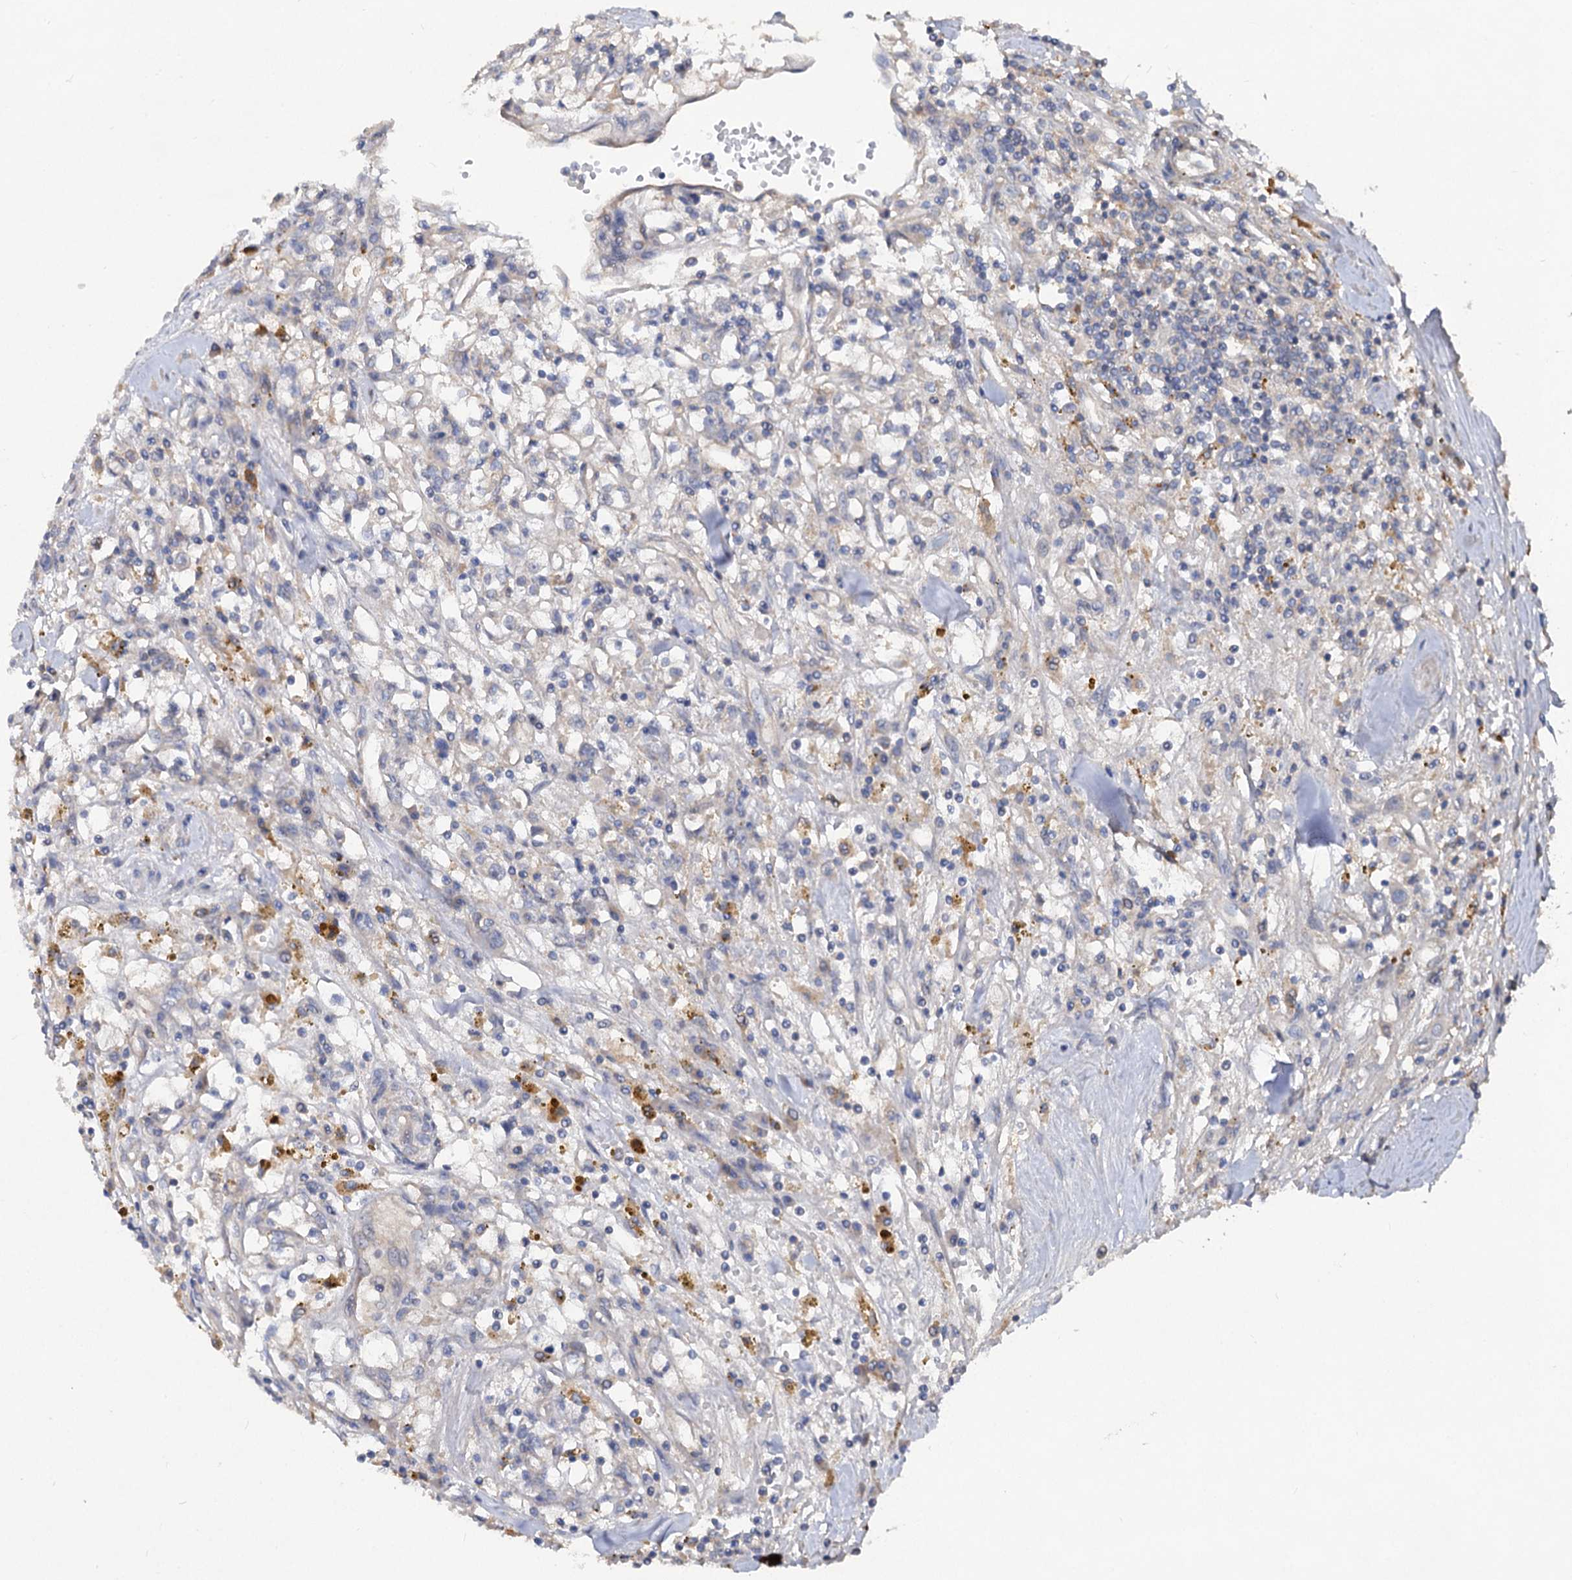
{"staining": {"intensity": "negative", "quantity": "none", "location": "none"}, "tissue": "renal cancer", "cell_type": "Tumor cells", "image_type": "cancer", "snomed": [{"axis": "morphology", "description": "Adenocarcinoma, NOS"}, {"axis": "topography", "description": "Kidney"}], "caption": "High power microscopy histopathology image of an immunohistochemistry (IHC) photomicrograph of adenocarcinoma (renal), revealing no significant positivity in tumor cells. (DAB immunohistochemistry visualized using brightfield microscopy, high magnification).", "gene": "VPS29", "patient": {"sex": "male", "age": 56}}